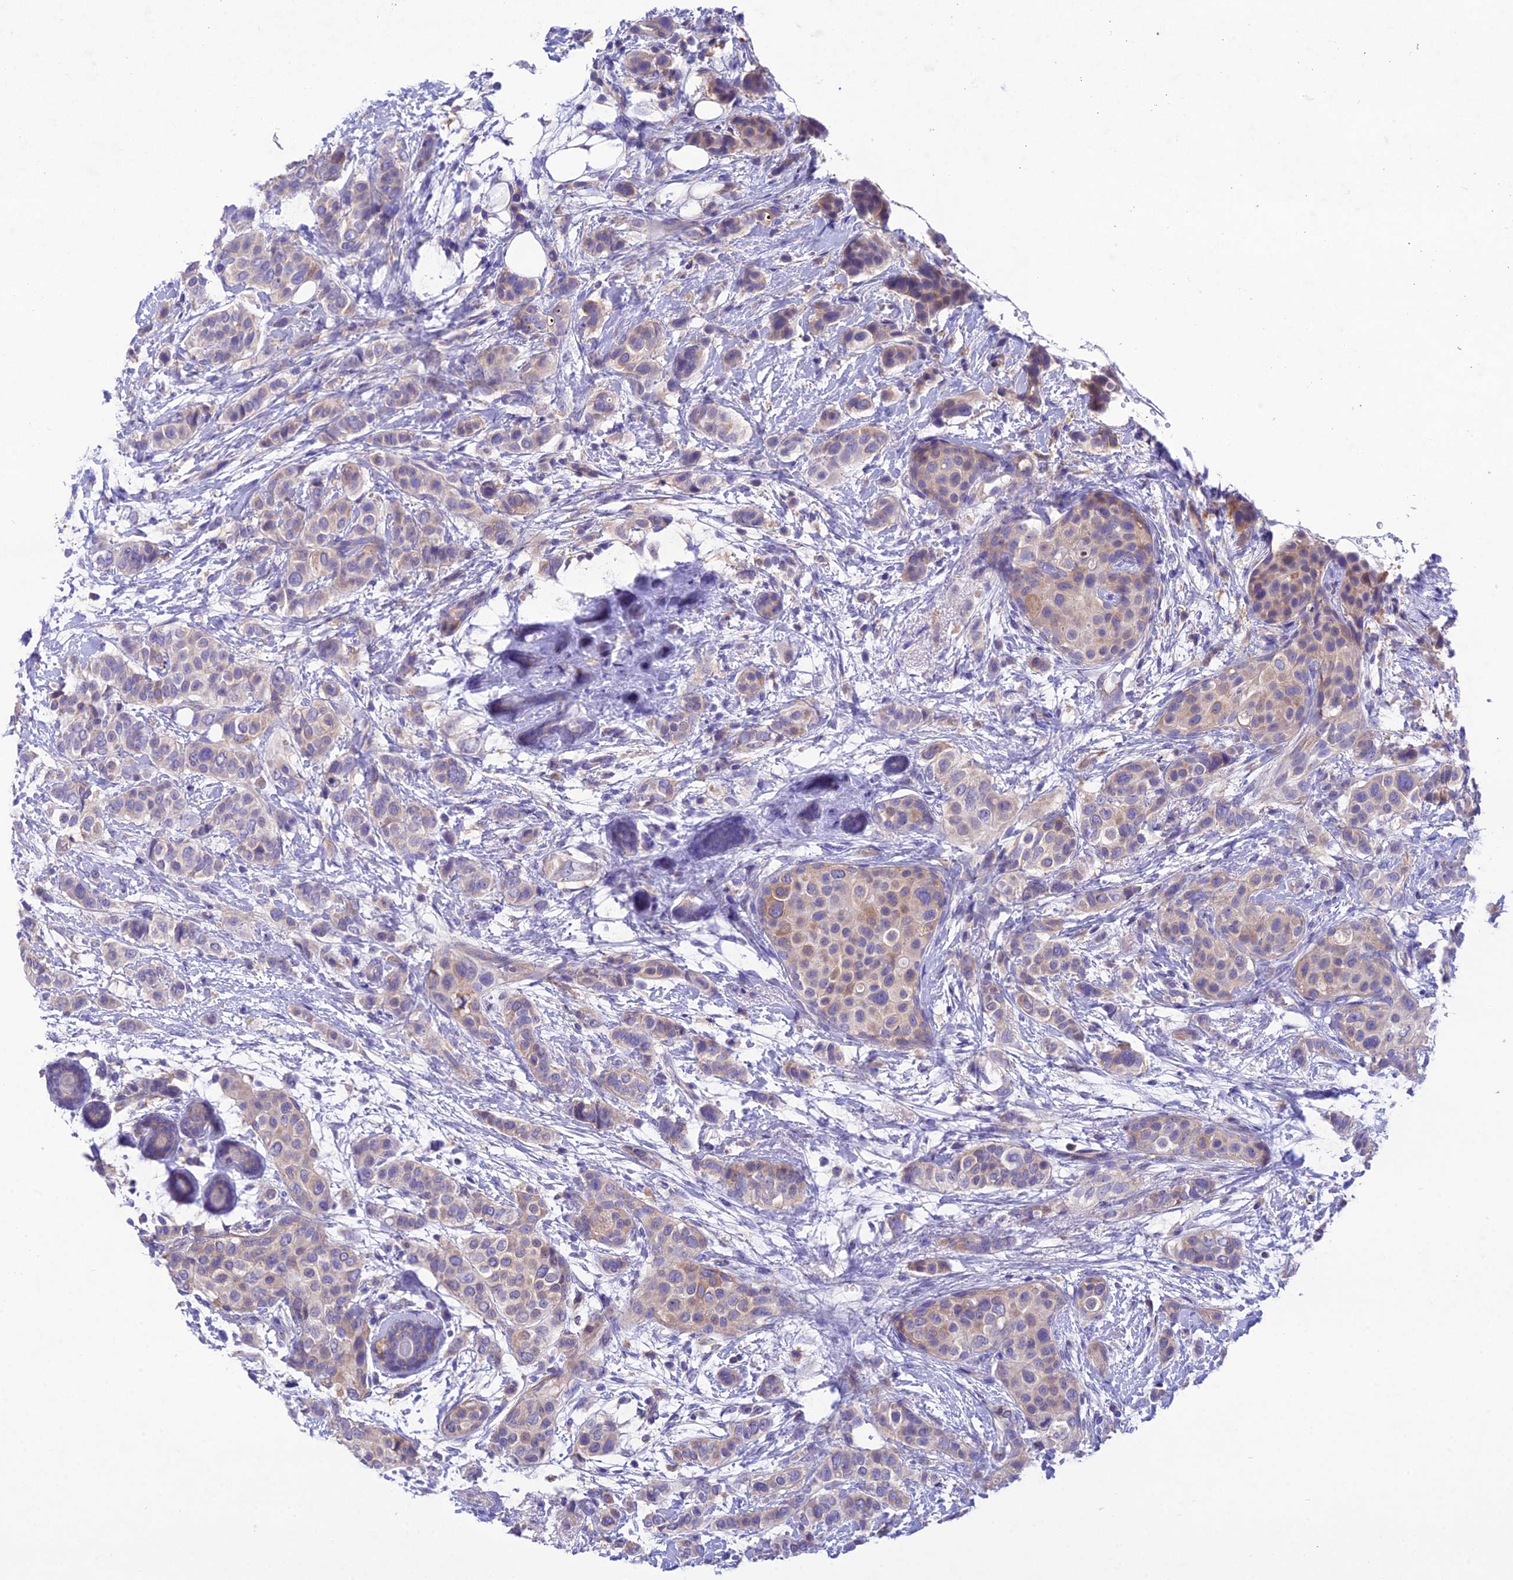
{"staining": {"intensity": "weak", "quantity": "25%-75%", "location": "cytoplasmic/membranous"}, "tissue": "breast cancer", "cell_type": "Tumor cells", "image_type": "cancer", "snomed": [{"axis": "morphology", "description": "Lobular carcinoma"}, {"axis": "topography", "description": "Breast"}], "caption": "Immunohistochemical staining of lobular carcinoma (breast) reveals low levels of weak cytoplasmic/membranous expression in approximately 25%-75% of tumor cells.", "gene": "SNX24", "patient": {"sex": "female", "age": 51}}